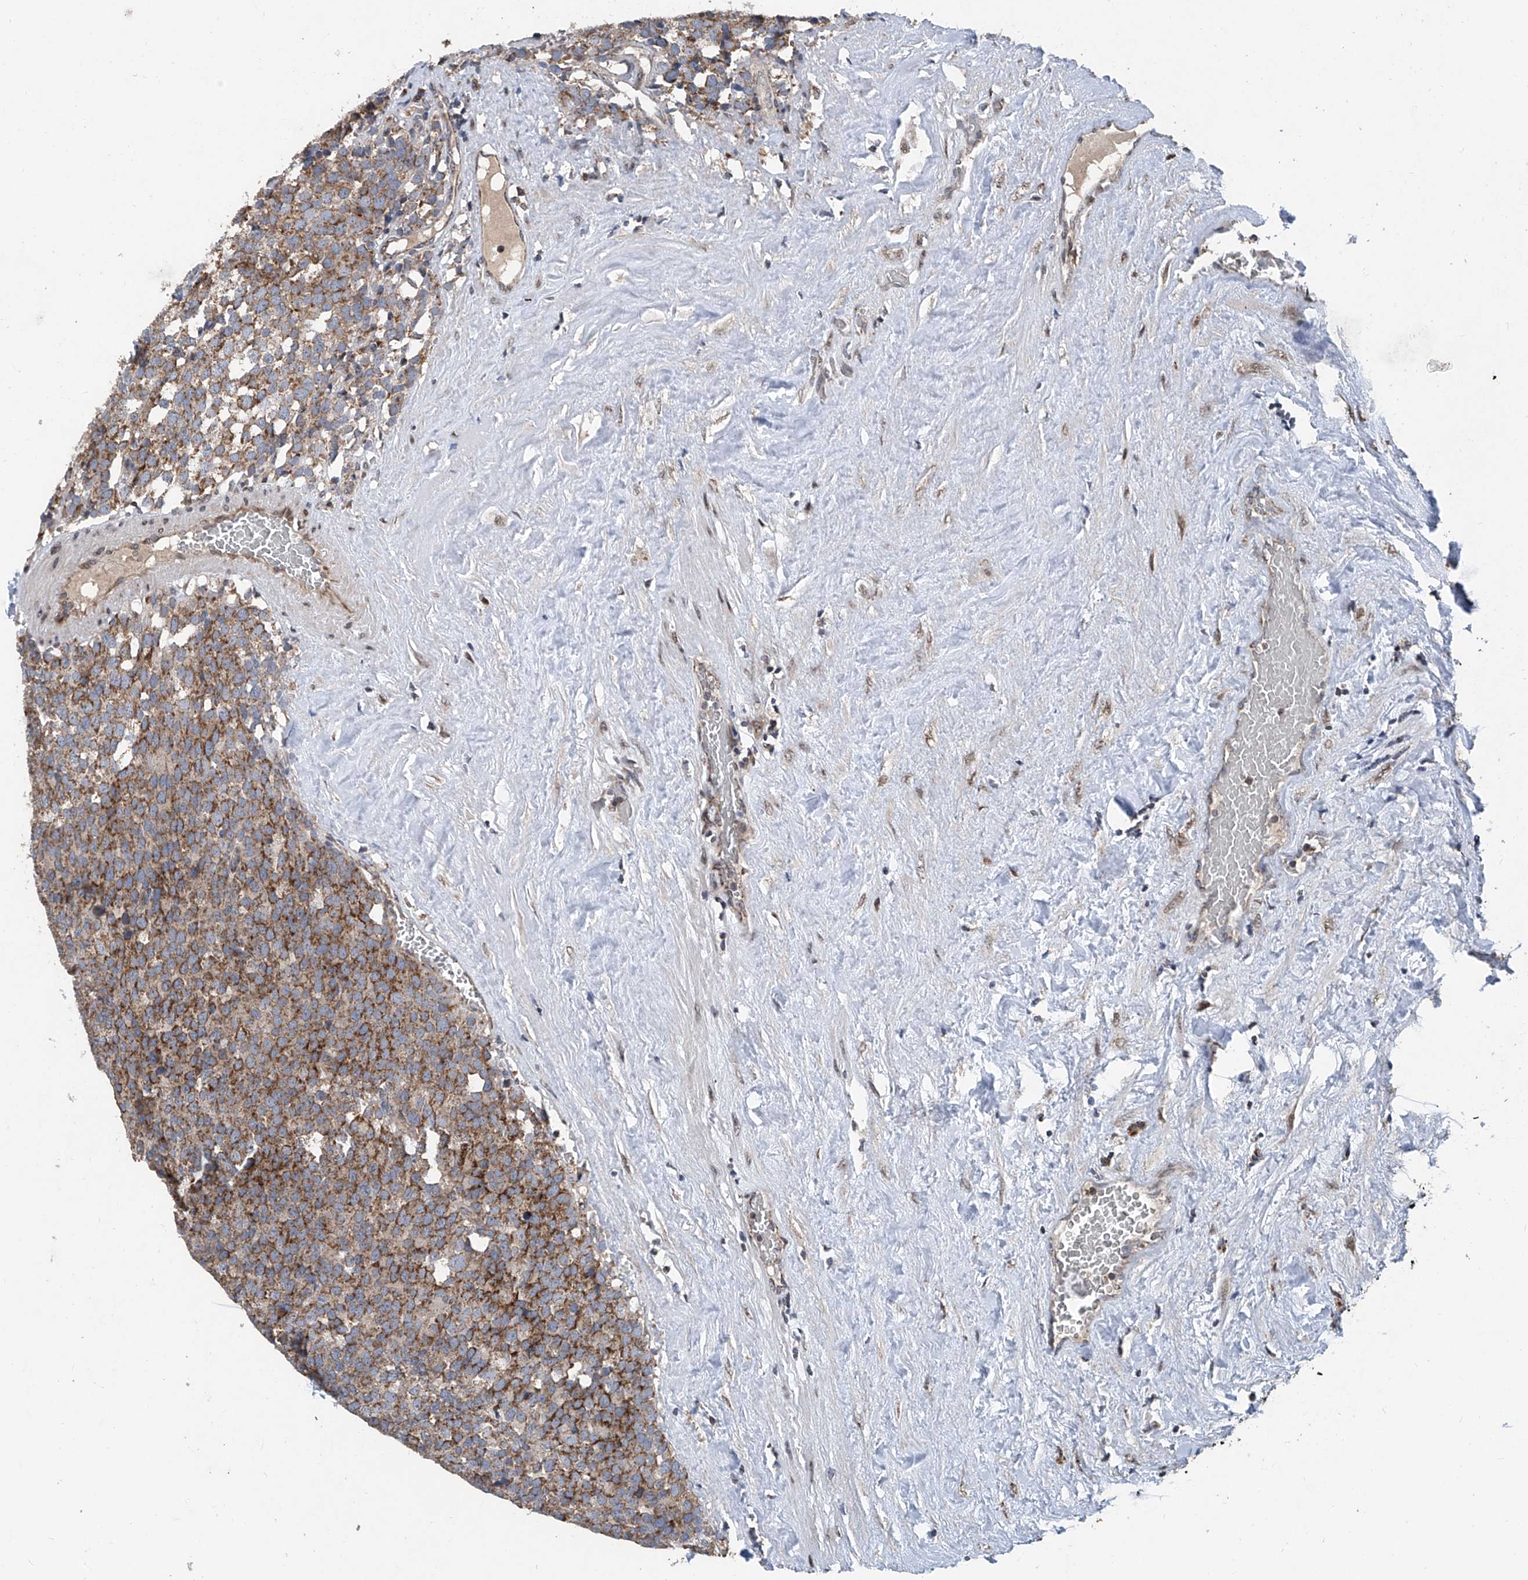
{"staining": {"intensity": "moderate", "quantity": ">75%", "location": "cytoplasmic/membranous"}, "tissue": "testis cancer", "cell_type": "Tumor cells", "image_type": "cancer", "snomed": [{"axis": "morphology", "description": "Seminoma, NOS"}, {"axis": "topography", "description": "Testis"}], "caption": "An immunohistochemistry (IHC) histopathology image of neoplastic tissue is shown. Protein staining in brown highlights moderate cytoplasmic/membranous positivity in testis seminoma within tumor cells. (IHC, brightfield microscopy, high magnification).", "gene": "BCKDHB", "patient": {"sex": "male", "age": 71}}